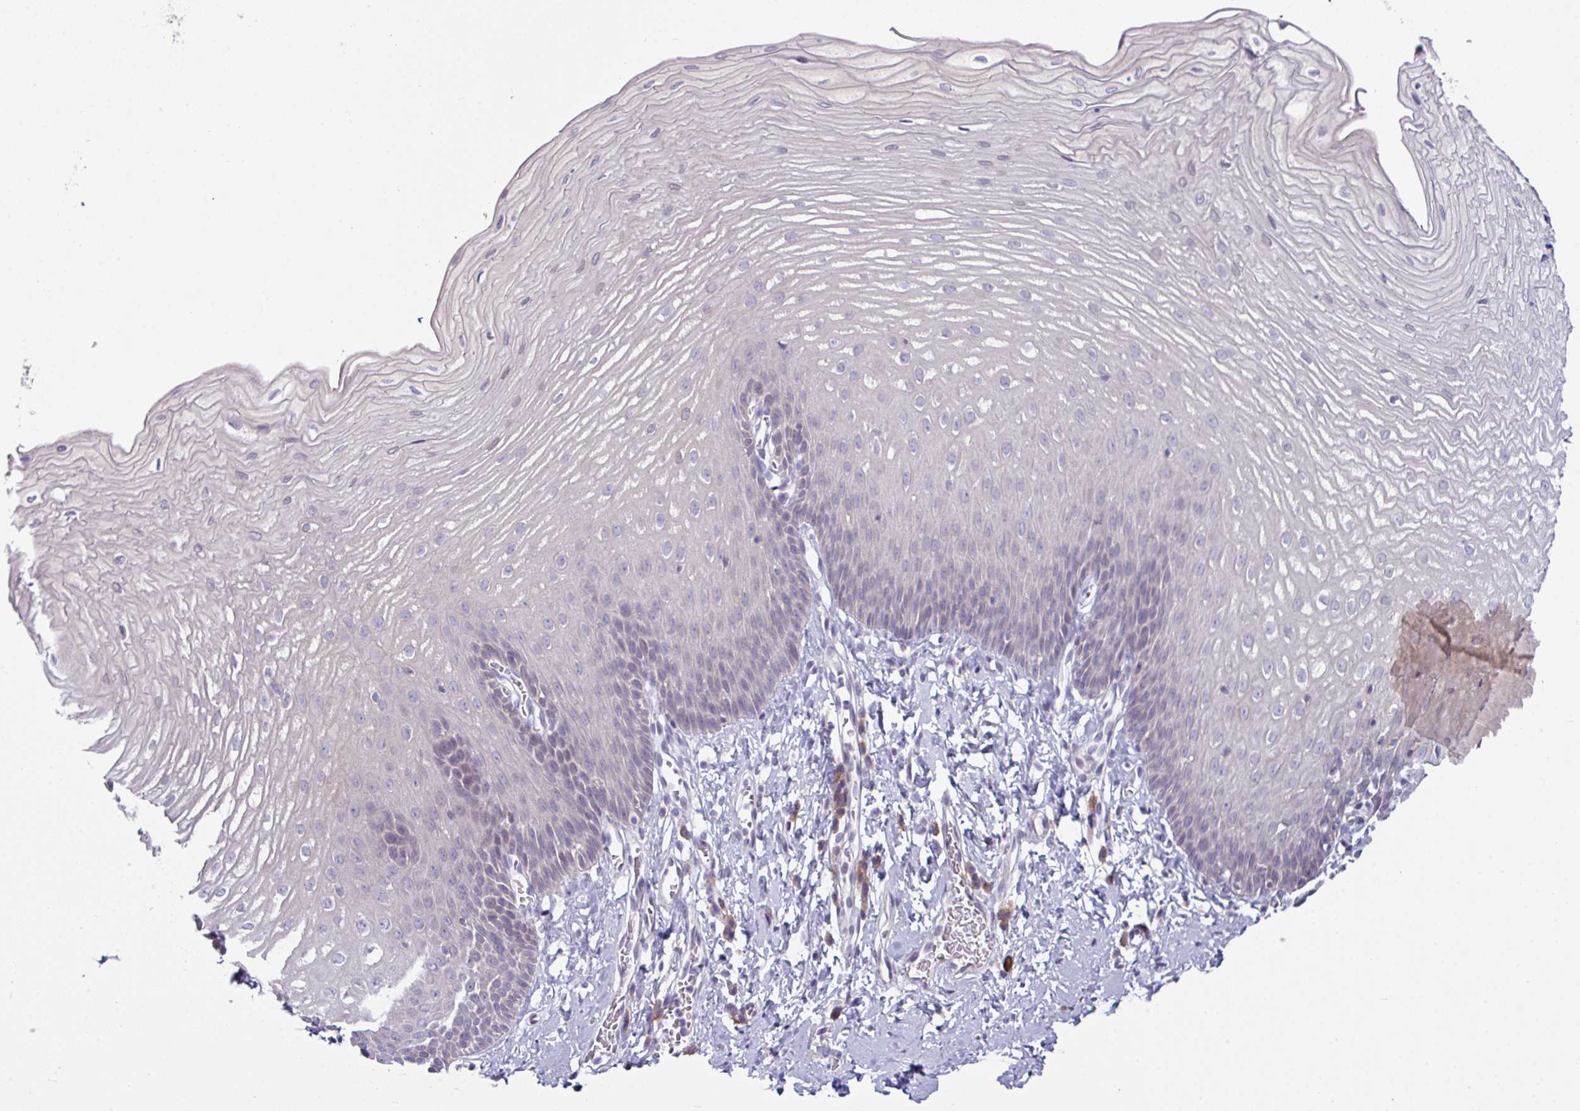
{"staining": {"intensity": "negative", "quantity": "none", "location": "none"}, "tissue": "esophagus", "cell_type": "Squamous epithelial cells", "image_type": "normal", "snomed": [{"axis": "morphology", "description": "Normal tissue, NOS"}, {"axis": "topography", "description": "Esophagus"}], "caption": "Squamous epithelial cells show no significant expression in normal esophagus. The staining was performed using DAB to visualize the protein expression in brown, while the nuclei were stained in blue with hematoxylin (Magnification: 20x).", "gene": "SLAMF6", "patient": {"sex": "male", "age": 70}}